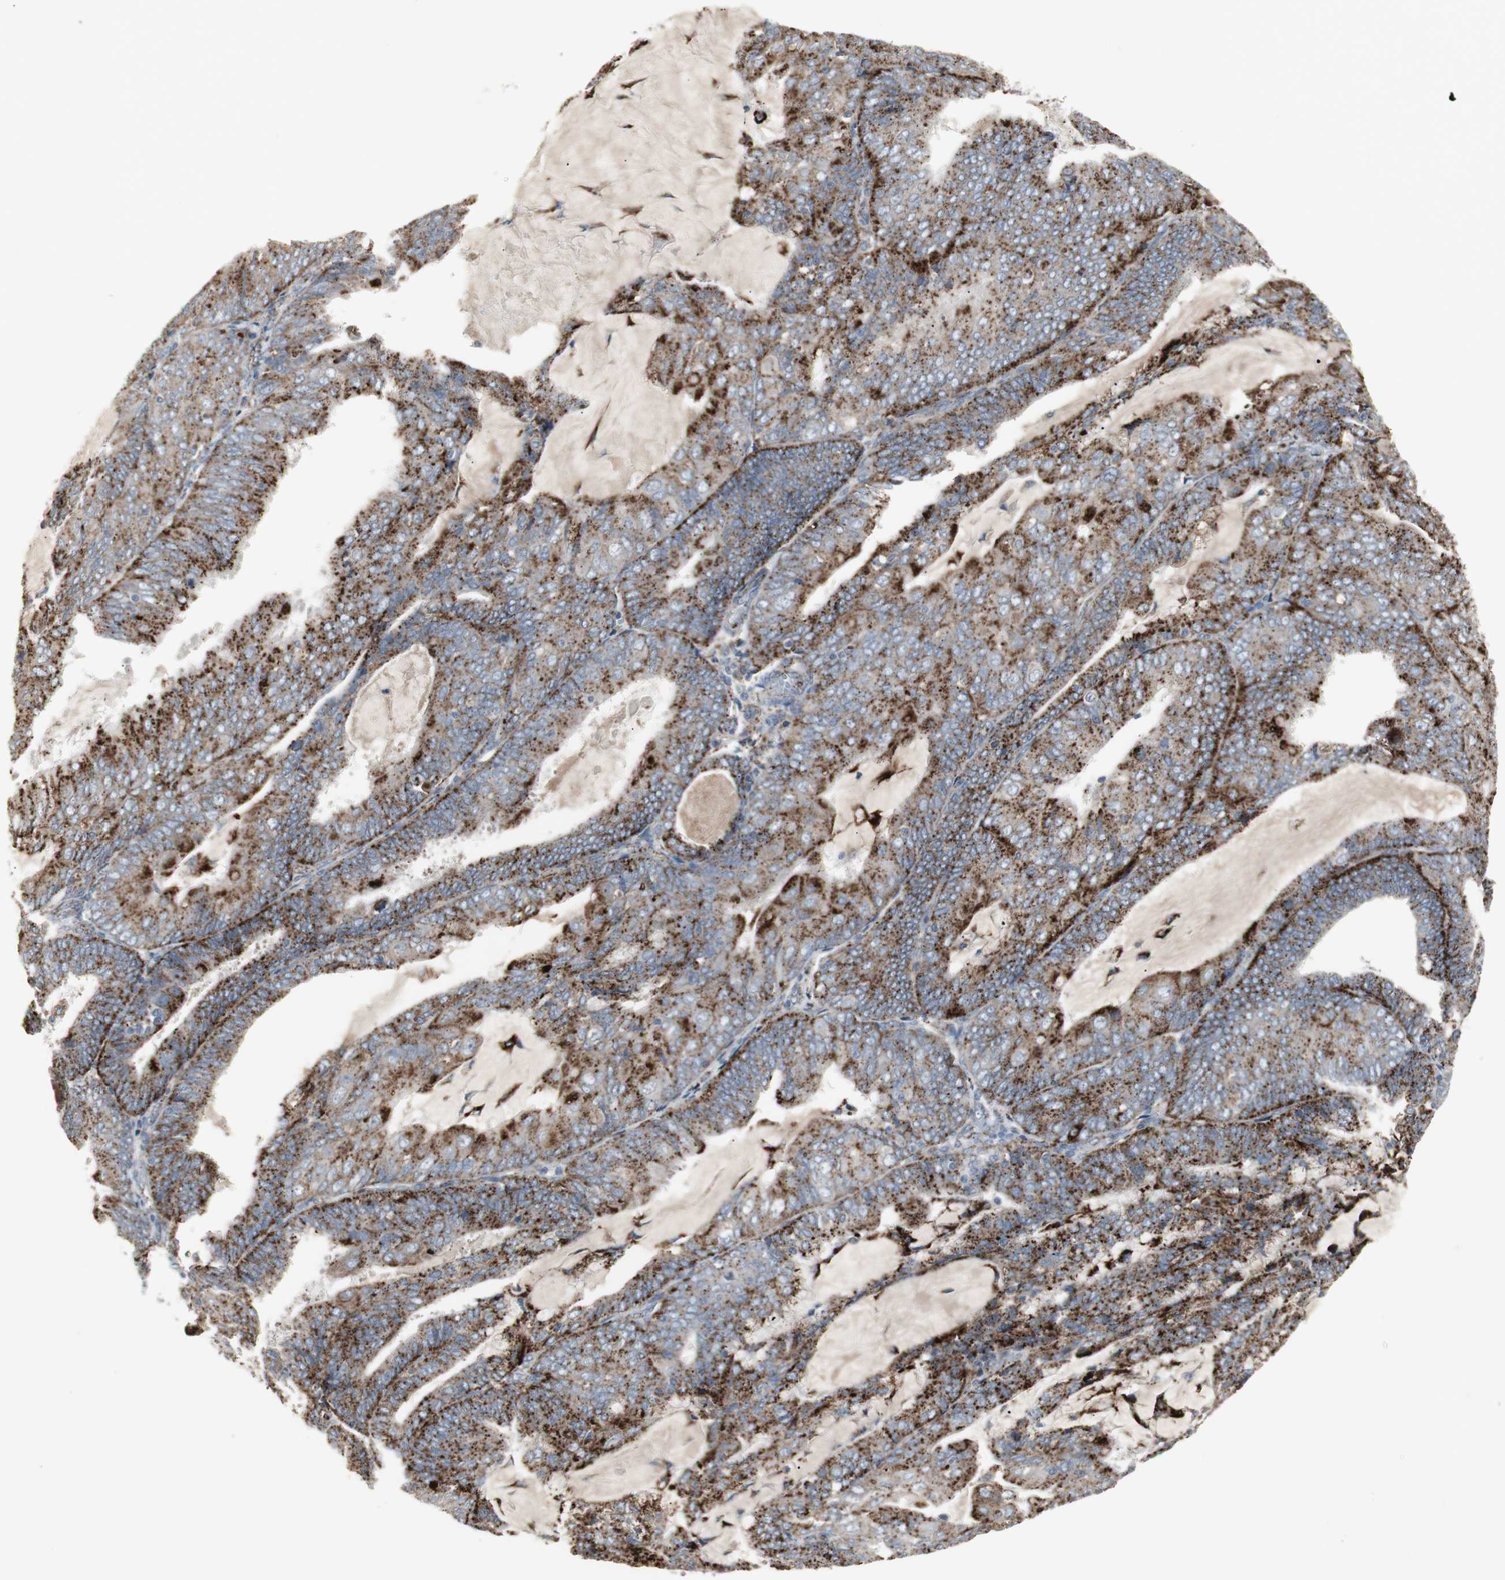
{"staining": {"intensity": "strong", "quantity": ">75%", "location": "cytoplasmic/membranous"}, "tissue": "endometrial cancer", "cell_type": "Tumor cells", "image_type": "cancer", "snomed": [{"axis": "morphology", "description": "Adenocarcinoma, NOS"}, {"axis": "topography", "description": "Endometrium"}], "caption": "Strong cytoplasmic/membranous protein staining is identified in approximately >75% of tumor cells in endometrial cancer (adenocarcinoma).", "gene": "GBA1", "patient": {"sex": "female", "age": 81}}